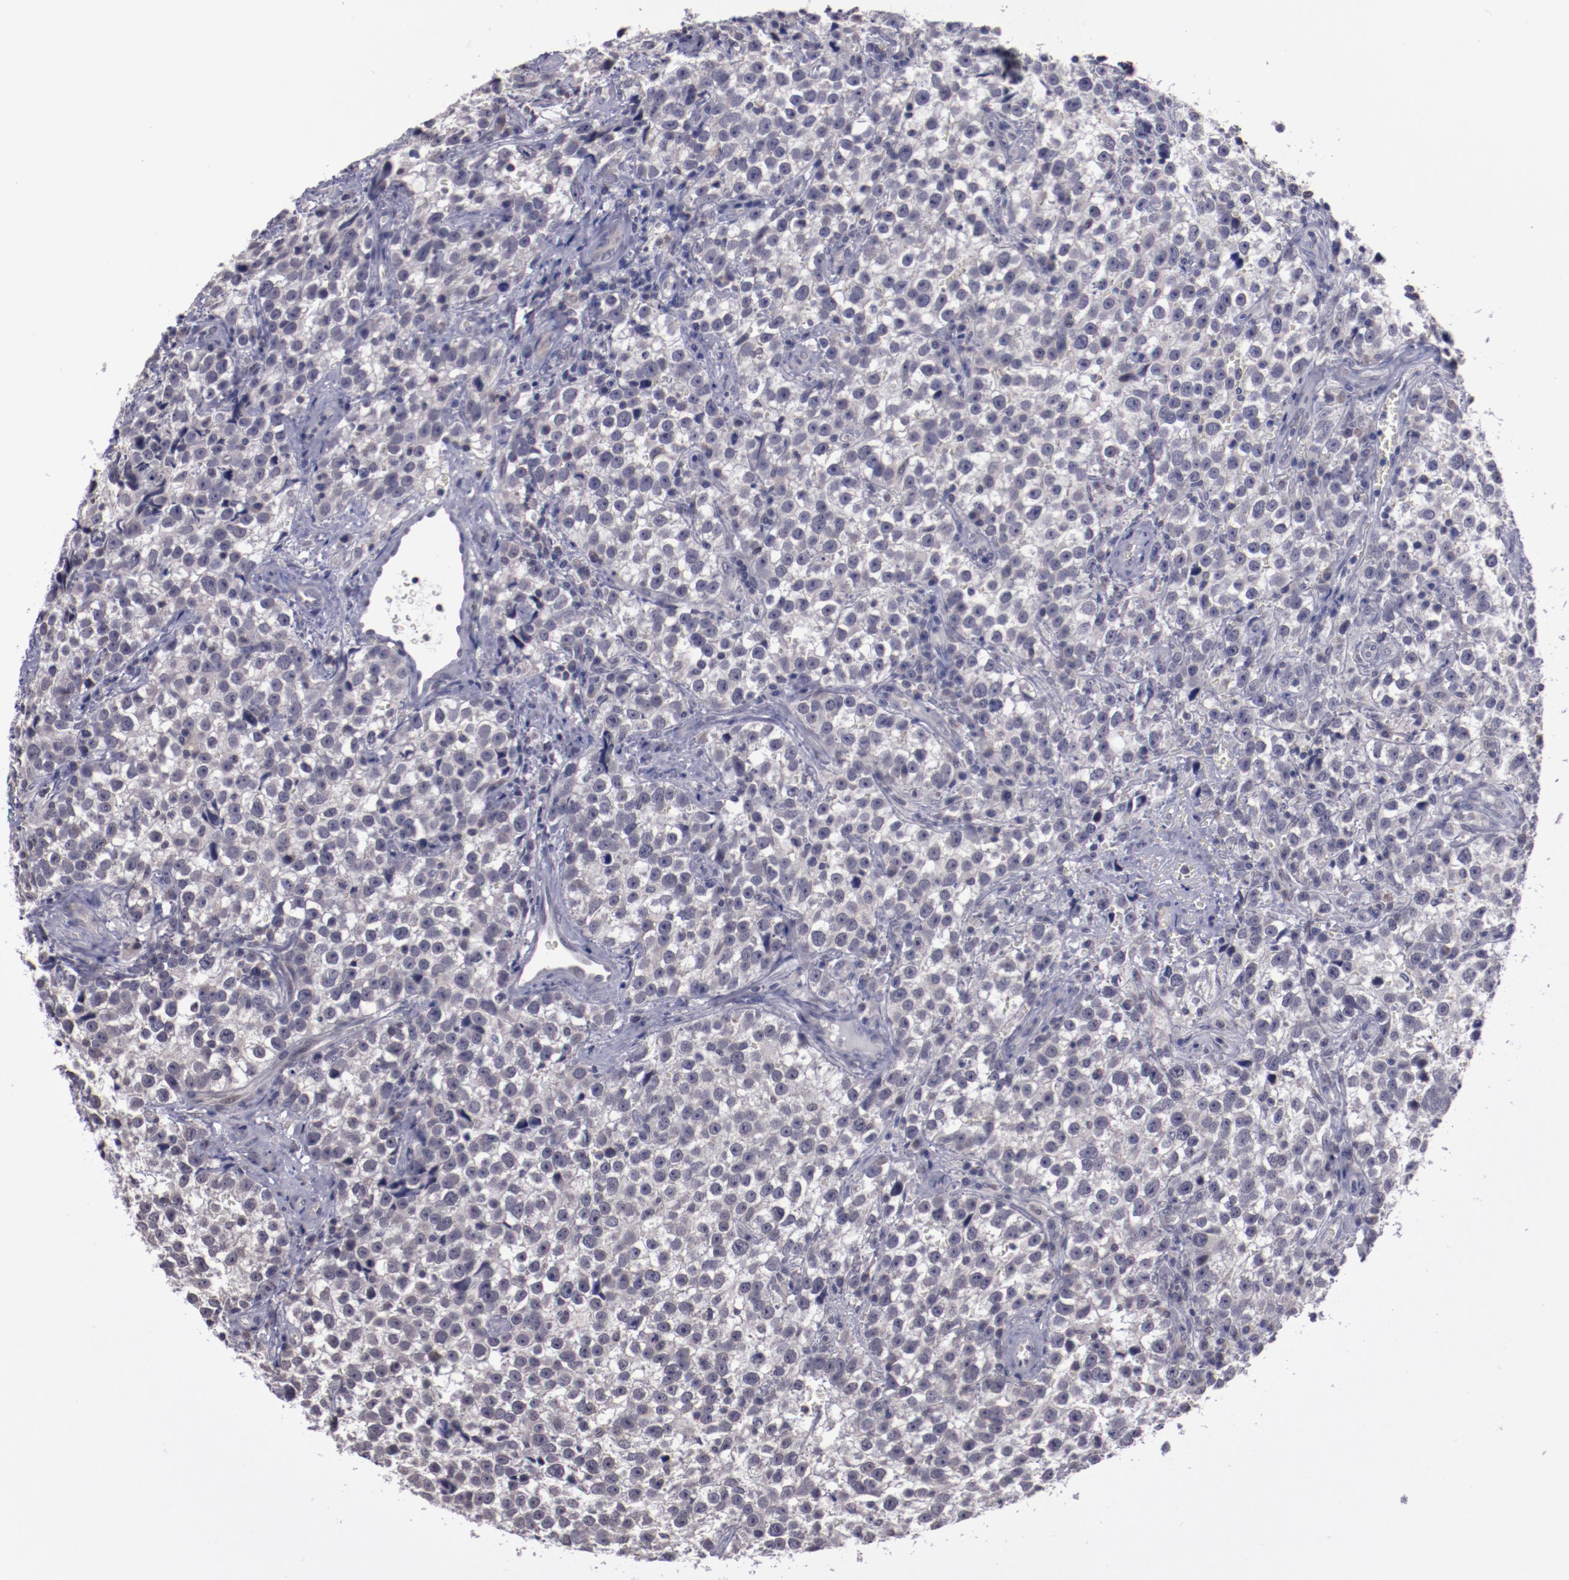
{"staining": {"intensity": "weak", "quantity": "<25%", "location": "cytoplasmic/membranous"}, "tissue": "testis cancer", "cell_type": "Tumor cells", "image_type": "cancer", "snomed": [{"axis": "morphology", "description": "Seminoma, NOS"}, {"axis": "topography", "description": "Testis"}], "caption": "Tumor cells are negative for brown protein staining in testis cancer (seminoma).", "gene": "NRXN3", "patient": {"sex": "male", "age": 38}}